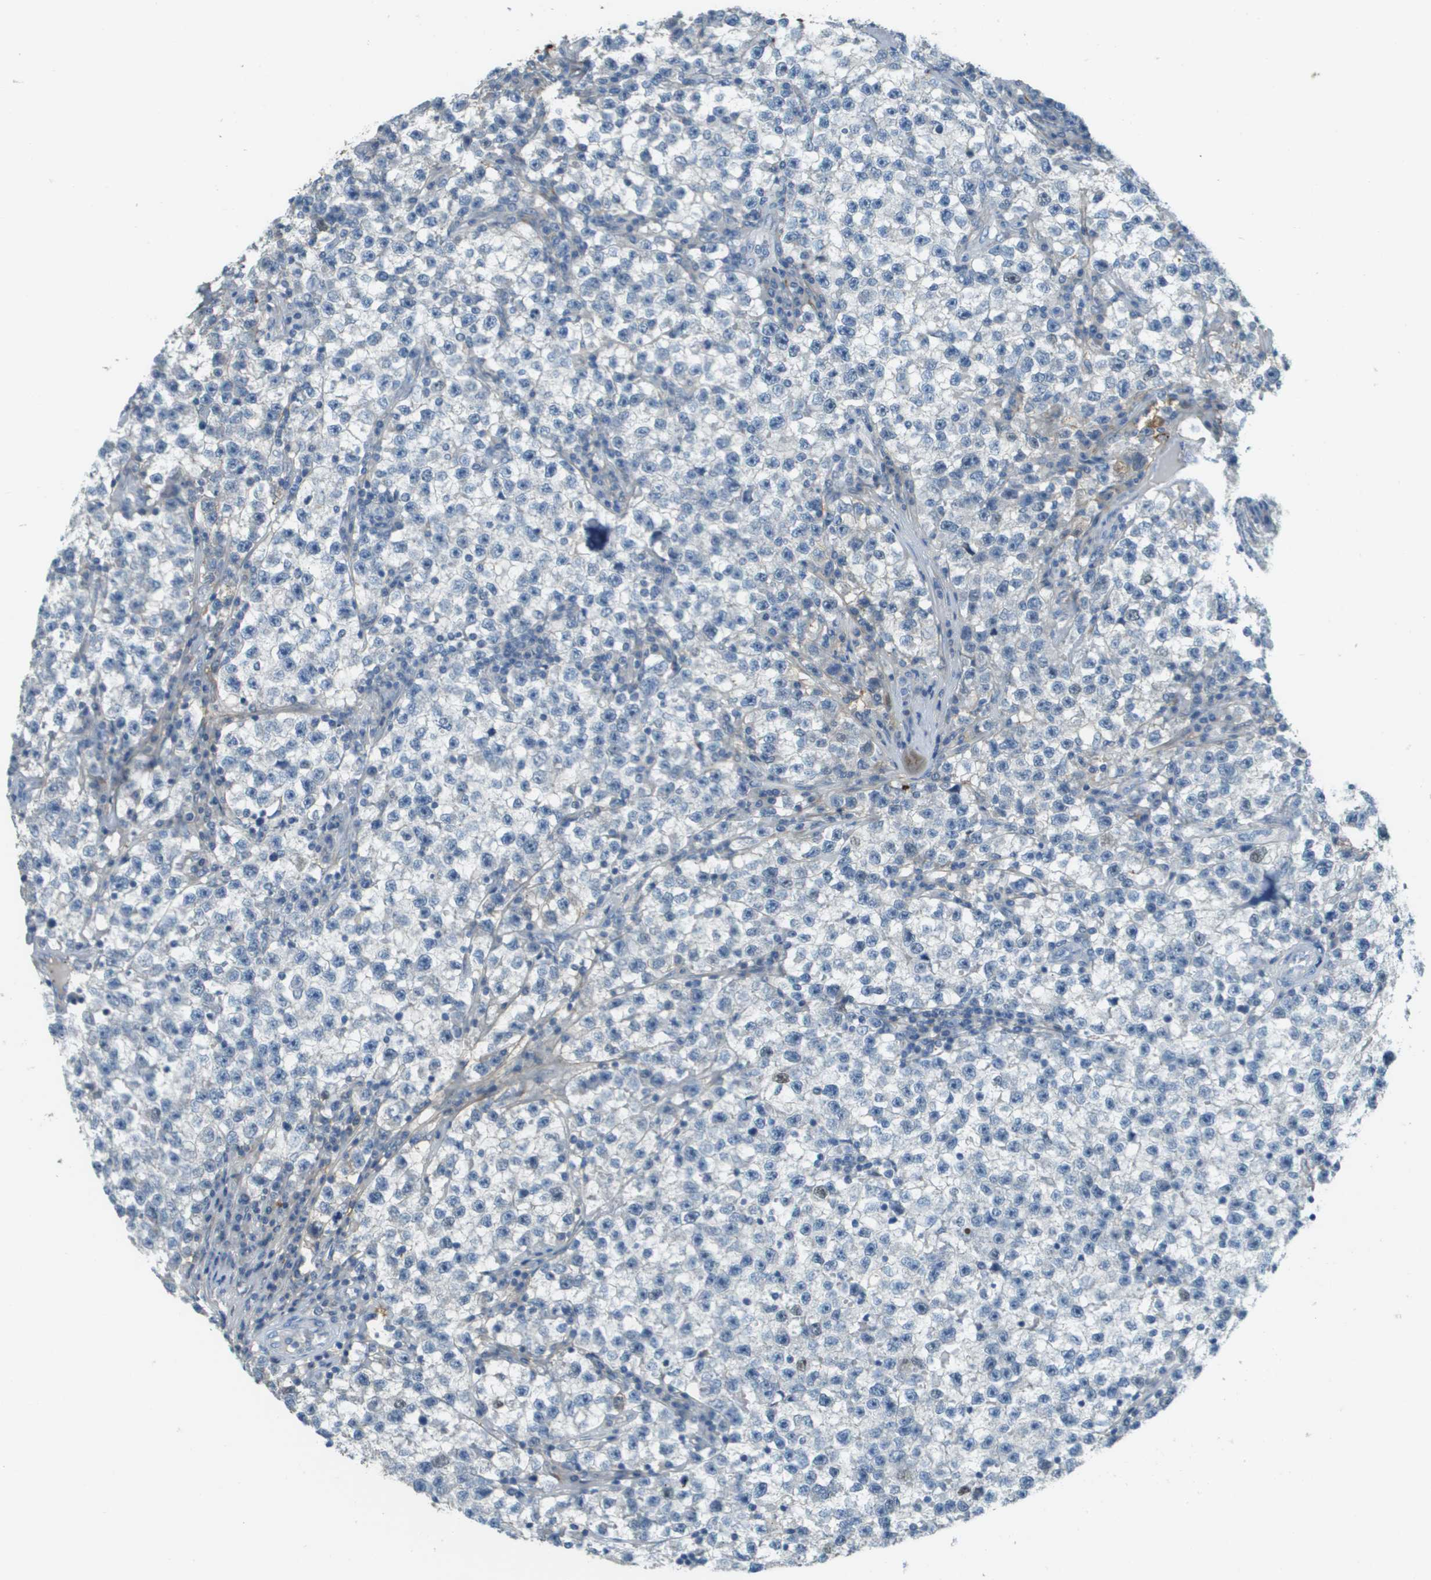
{"staining": {"intensity": "negative", "quantity": "none", "location": "none"}, "tissue": "testis cancer", "cell_type": "Tumor cells", "image_type": "cancer", "snomed": [{"axis": "morphology", "description": "Seminoma, NOS"}, {"axis": "topography", "description": "Testis"}], "caption": "Tumor cells are negative for protein expression in human seminoma (testis).", "gene": "DCN", "patient": {"sex": "male", "age": 22}}